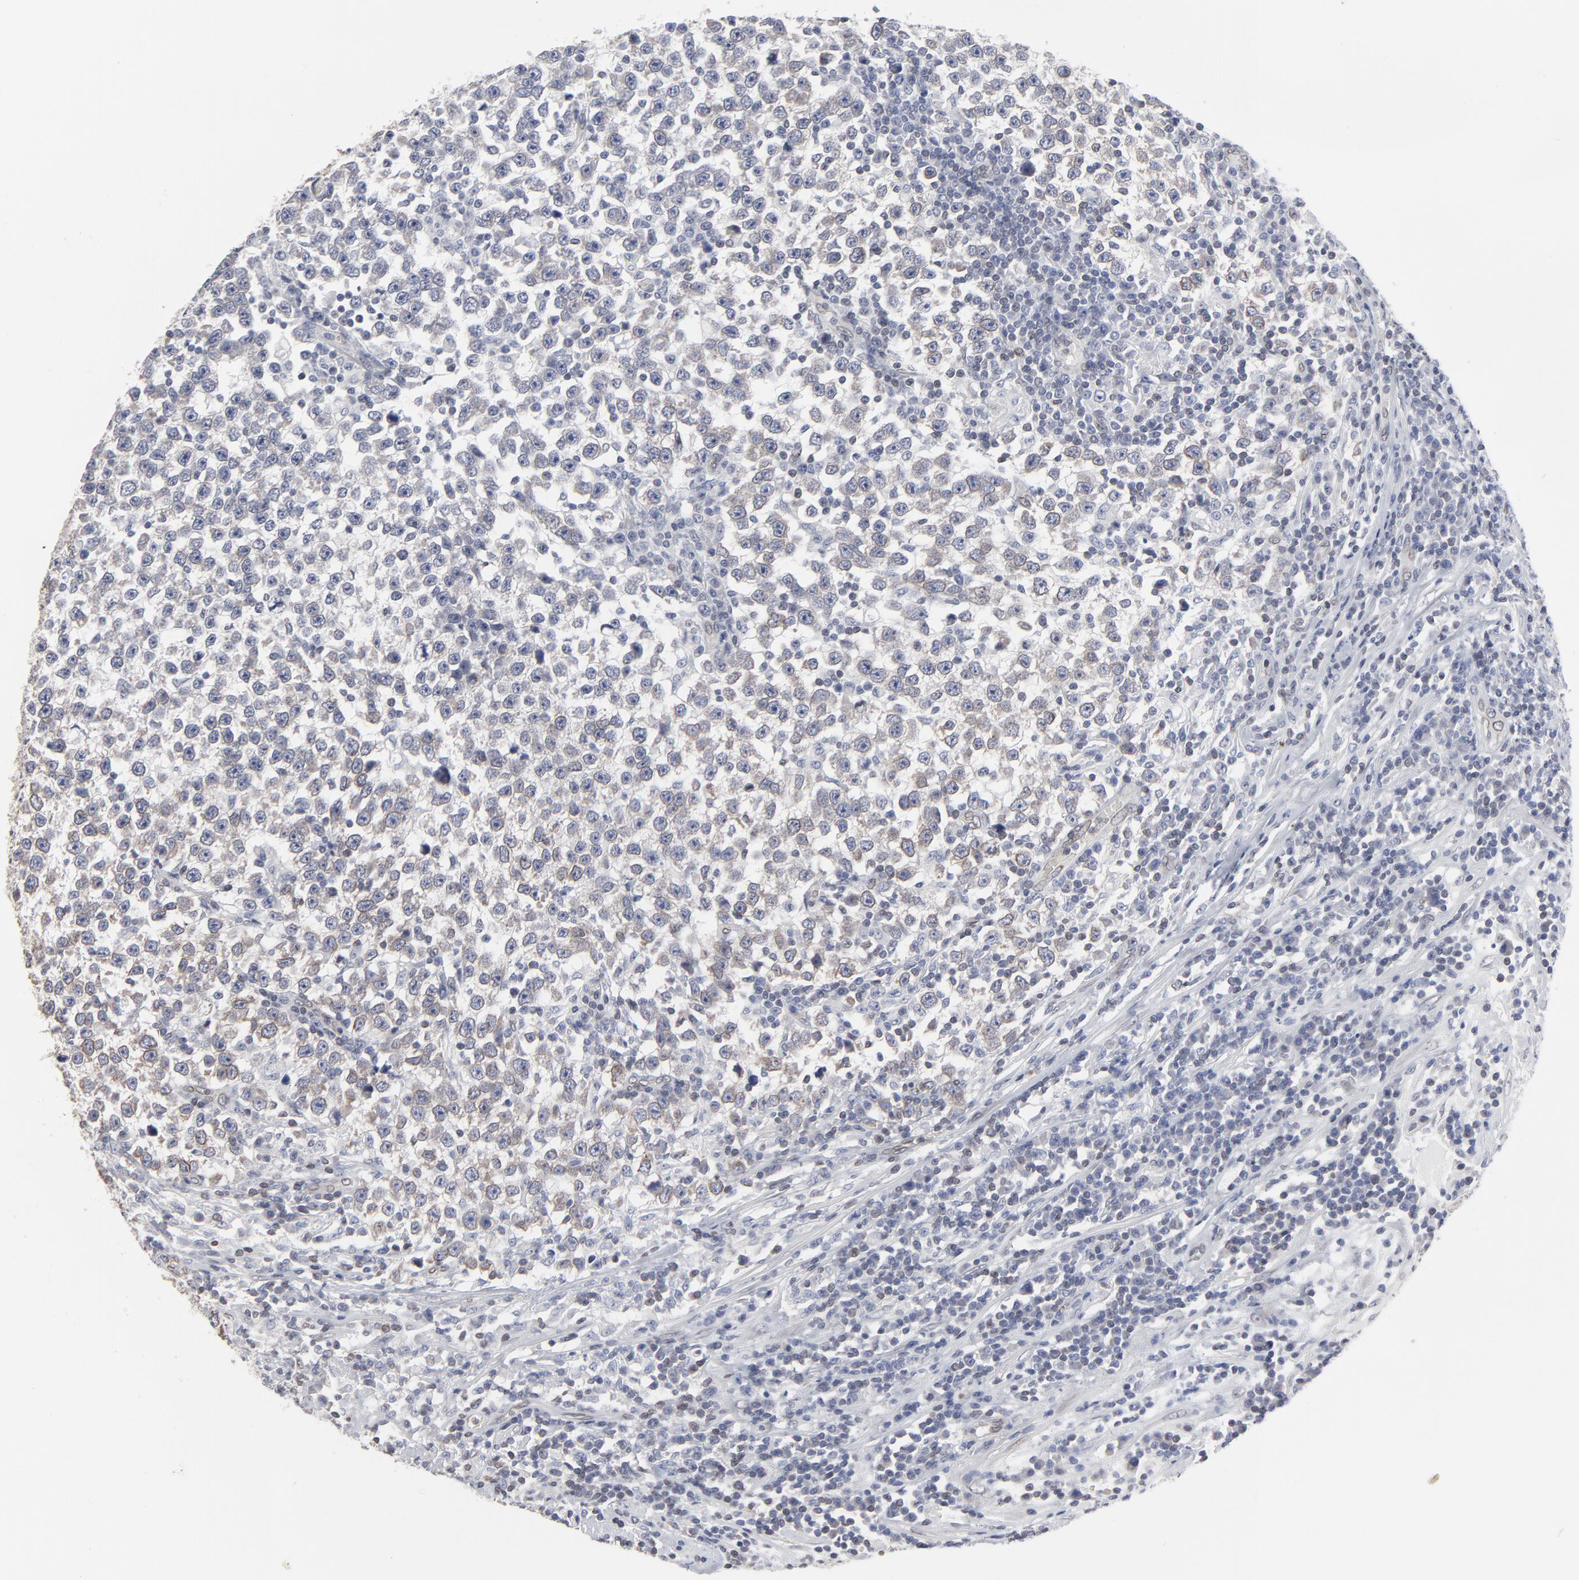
{"staining": {"intensity": "negative", "quantity": "none", "location": "none"}, "tissue": "testis cancer", "cell_type": "Tumor cells", "image_type": "cancer", "snomed": [{"axis": "morphology", "description": "Seminoma, NOS"}, {"axis": "topography", "description": "Testis"}], "caption": "This is a image of immunohistochemistry staining of testis cancer, which shows no staining in tumor cells.", "gene": "SYNE2", "patient": {"sex": "male", "age": 43}}